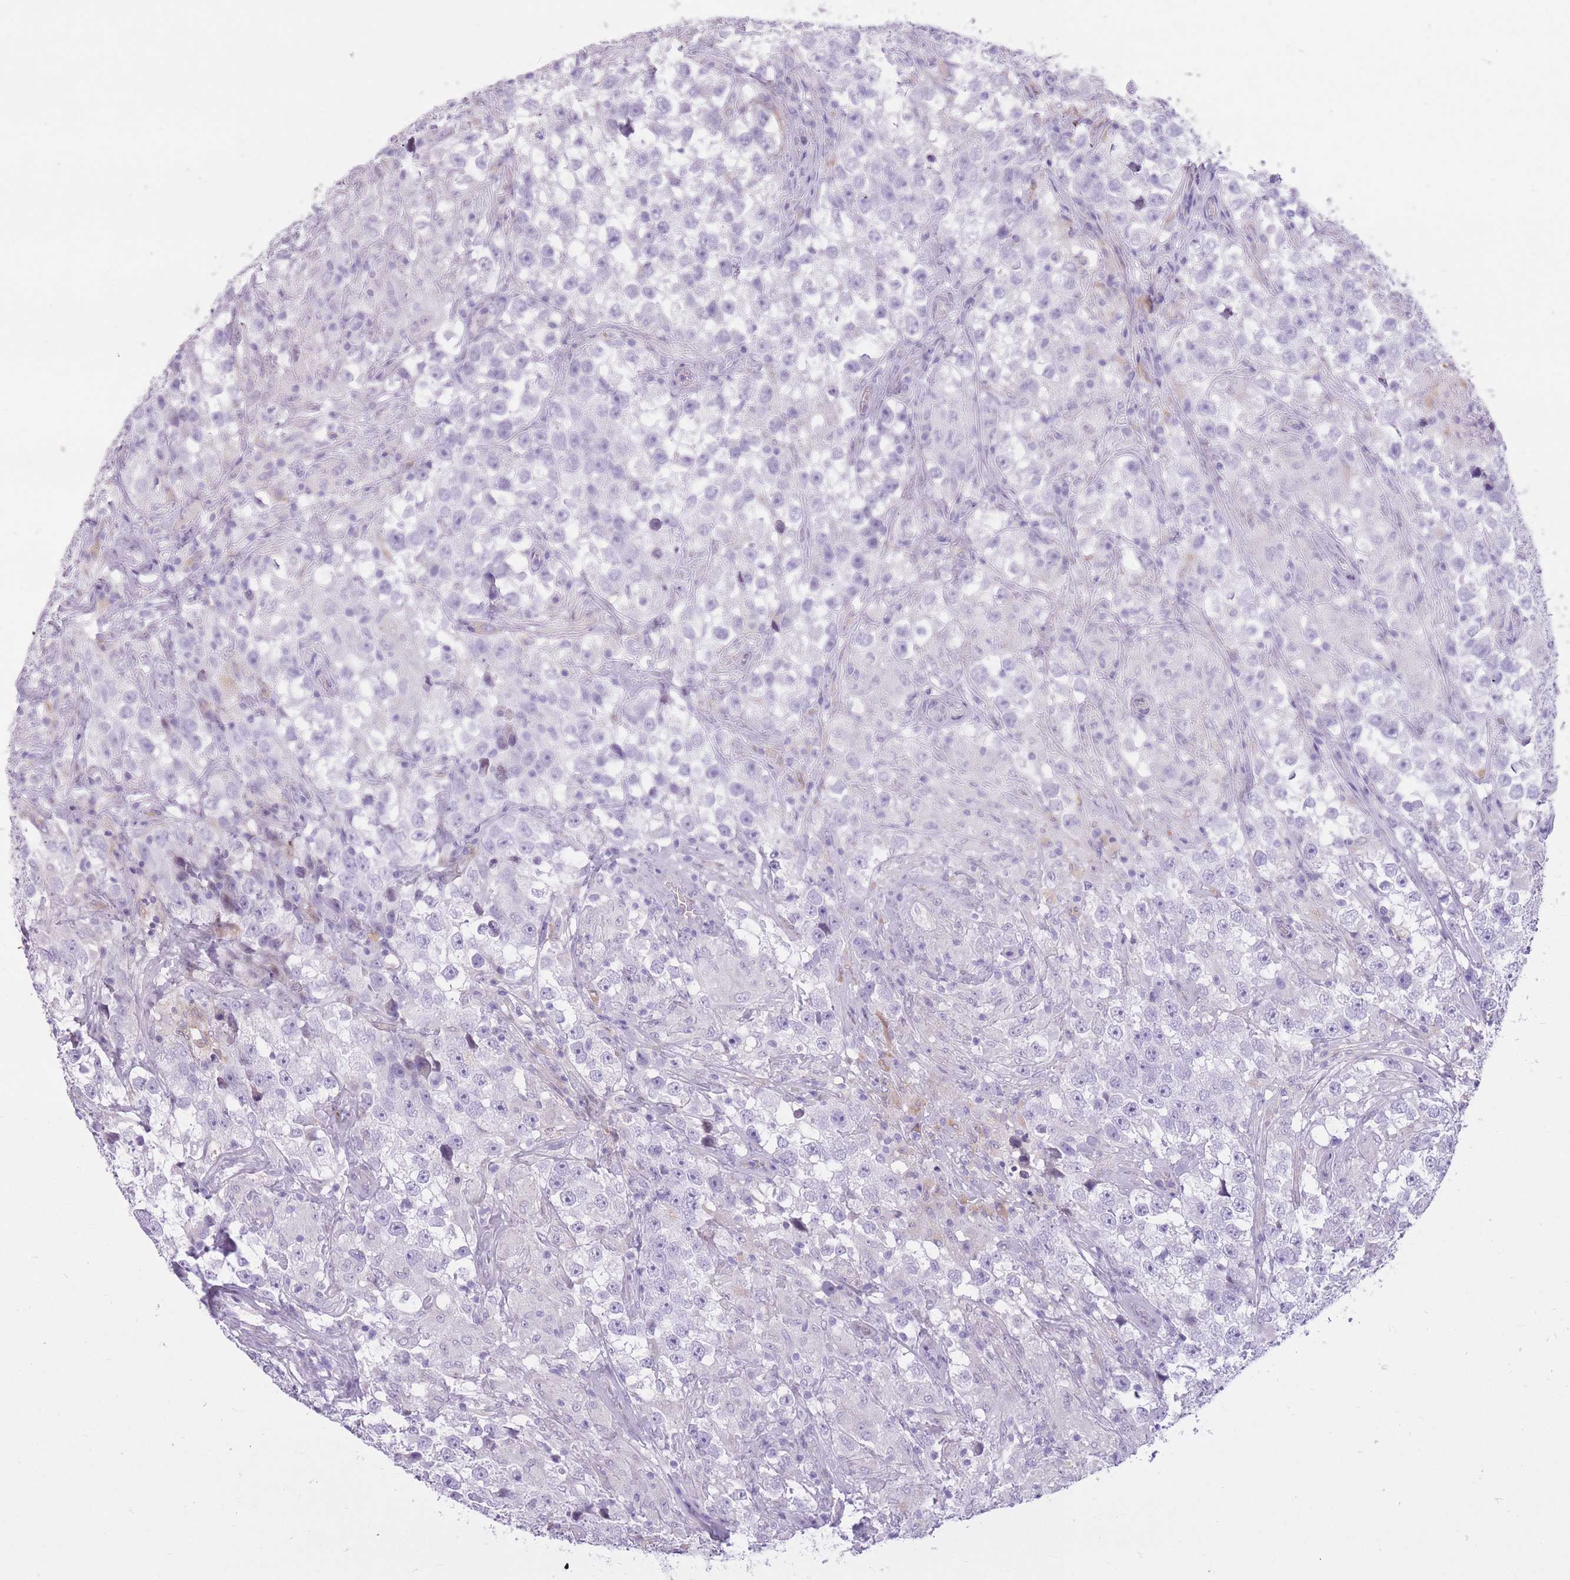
{"staining": {"intensity": "negative", "quantity": "none", "location": "none"}, "tissue": "testis cancer", "cell_type": "Tumor cells", "image_type": "cancer", "snomed": [{"axis": "morphology", "description": "Seminoma, NOS"}, {"axis": "topography", "description": "Testis"}], "caption": "Human testis cancer stained for a protein using immunohistochemistry (IHC) shows no positivity in tumor cells.", "gene": "WDR70", "patient": {"sex": "male", "age": 46}}